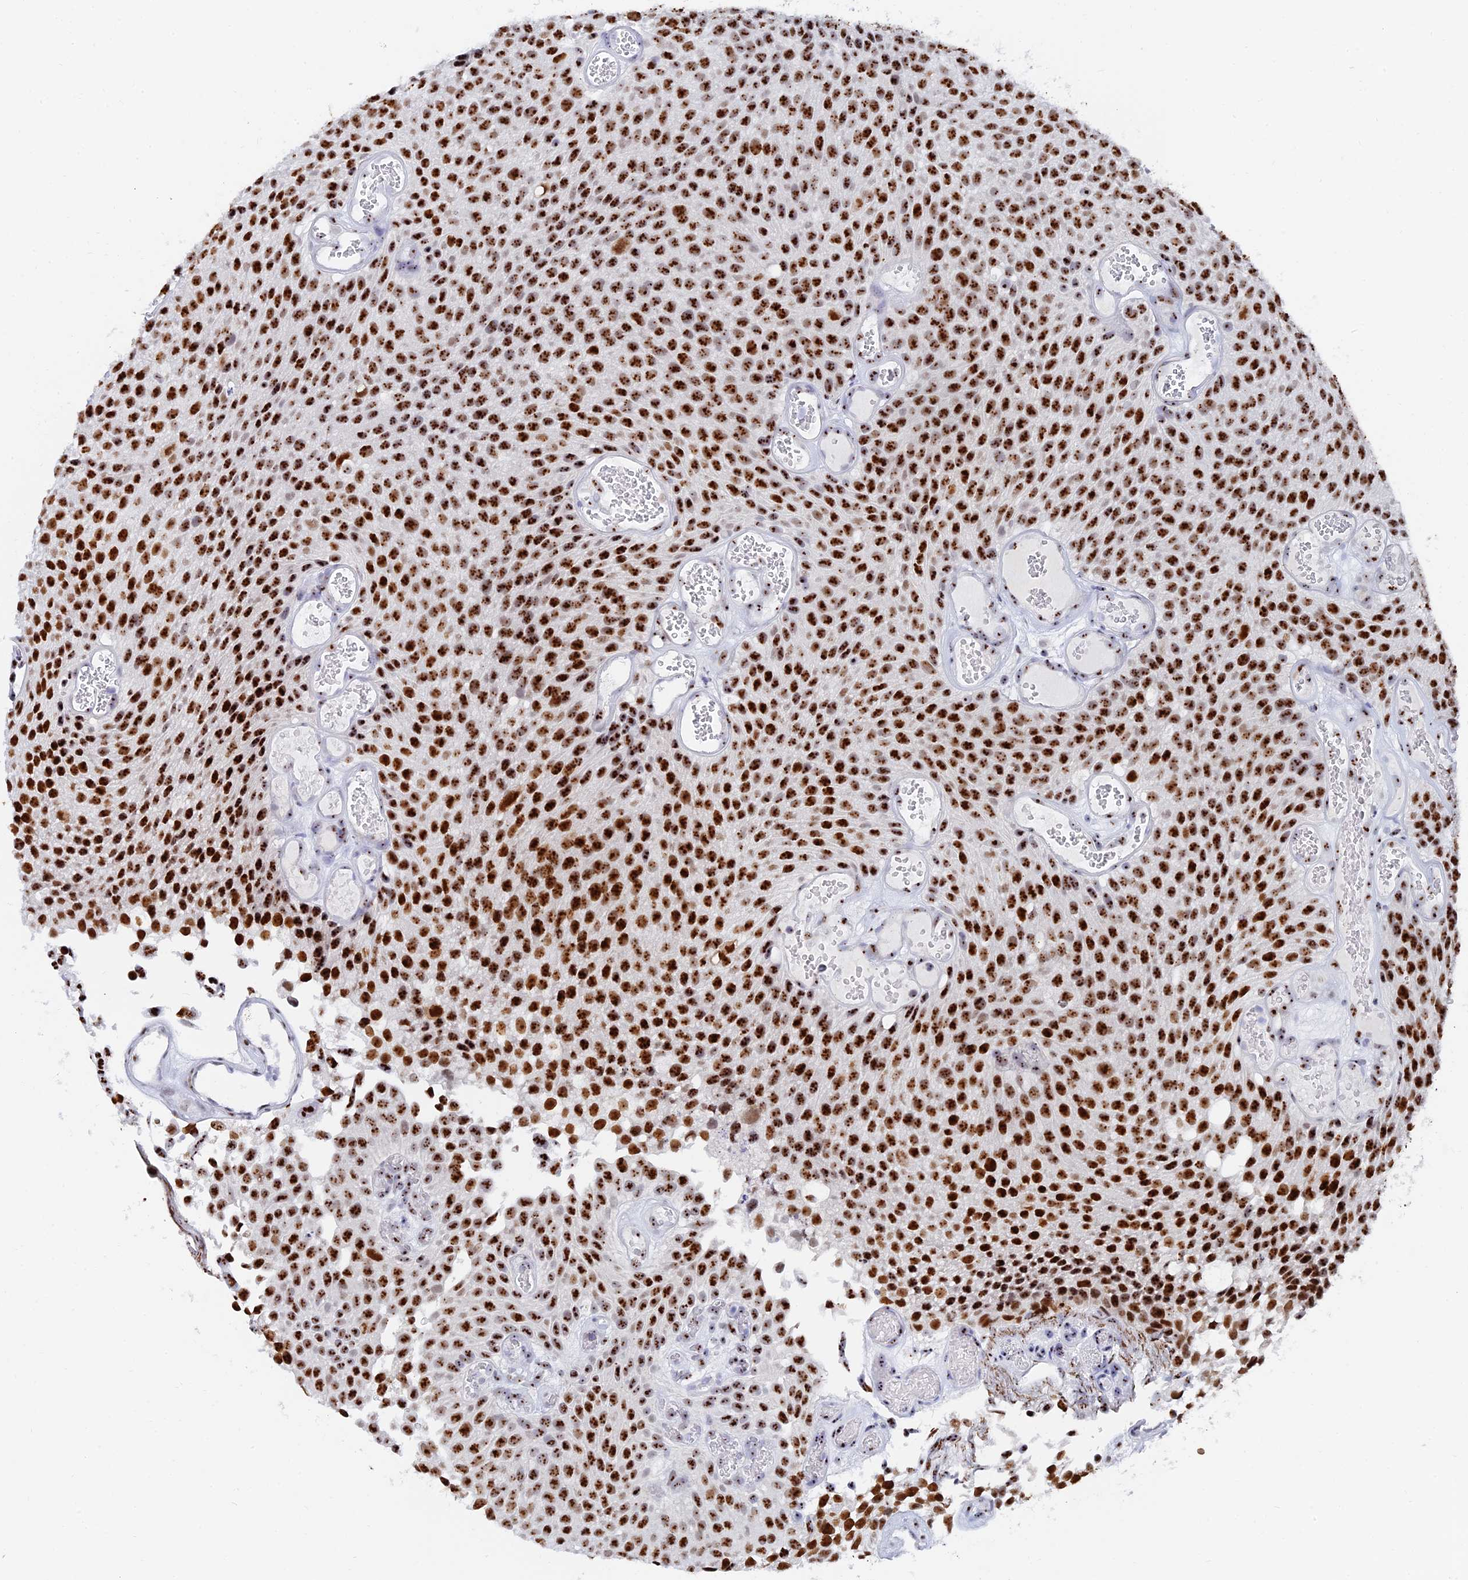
{"staining": {"intensity": "strong", "quantity": ">75%", "location": "nuclear"}, "tissue": "urothelial cancer", "cell_type": "Tumor cells", "image_type": "cancer", "snomed": [{"axis": "morphology", "description": "Urothelial carcinoma, Low grade"}, {"axis": "topography", "description": "Urinary bladder"}], "caption": "This is a micrograph of immunohistochemistry (IHC) staining of urothelial cancer, which shows strong expression in the nuclear of tumor cells.", "gene": "RSL1D1", "patient": {"sex": "male", "age": 89}}